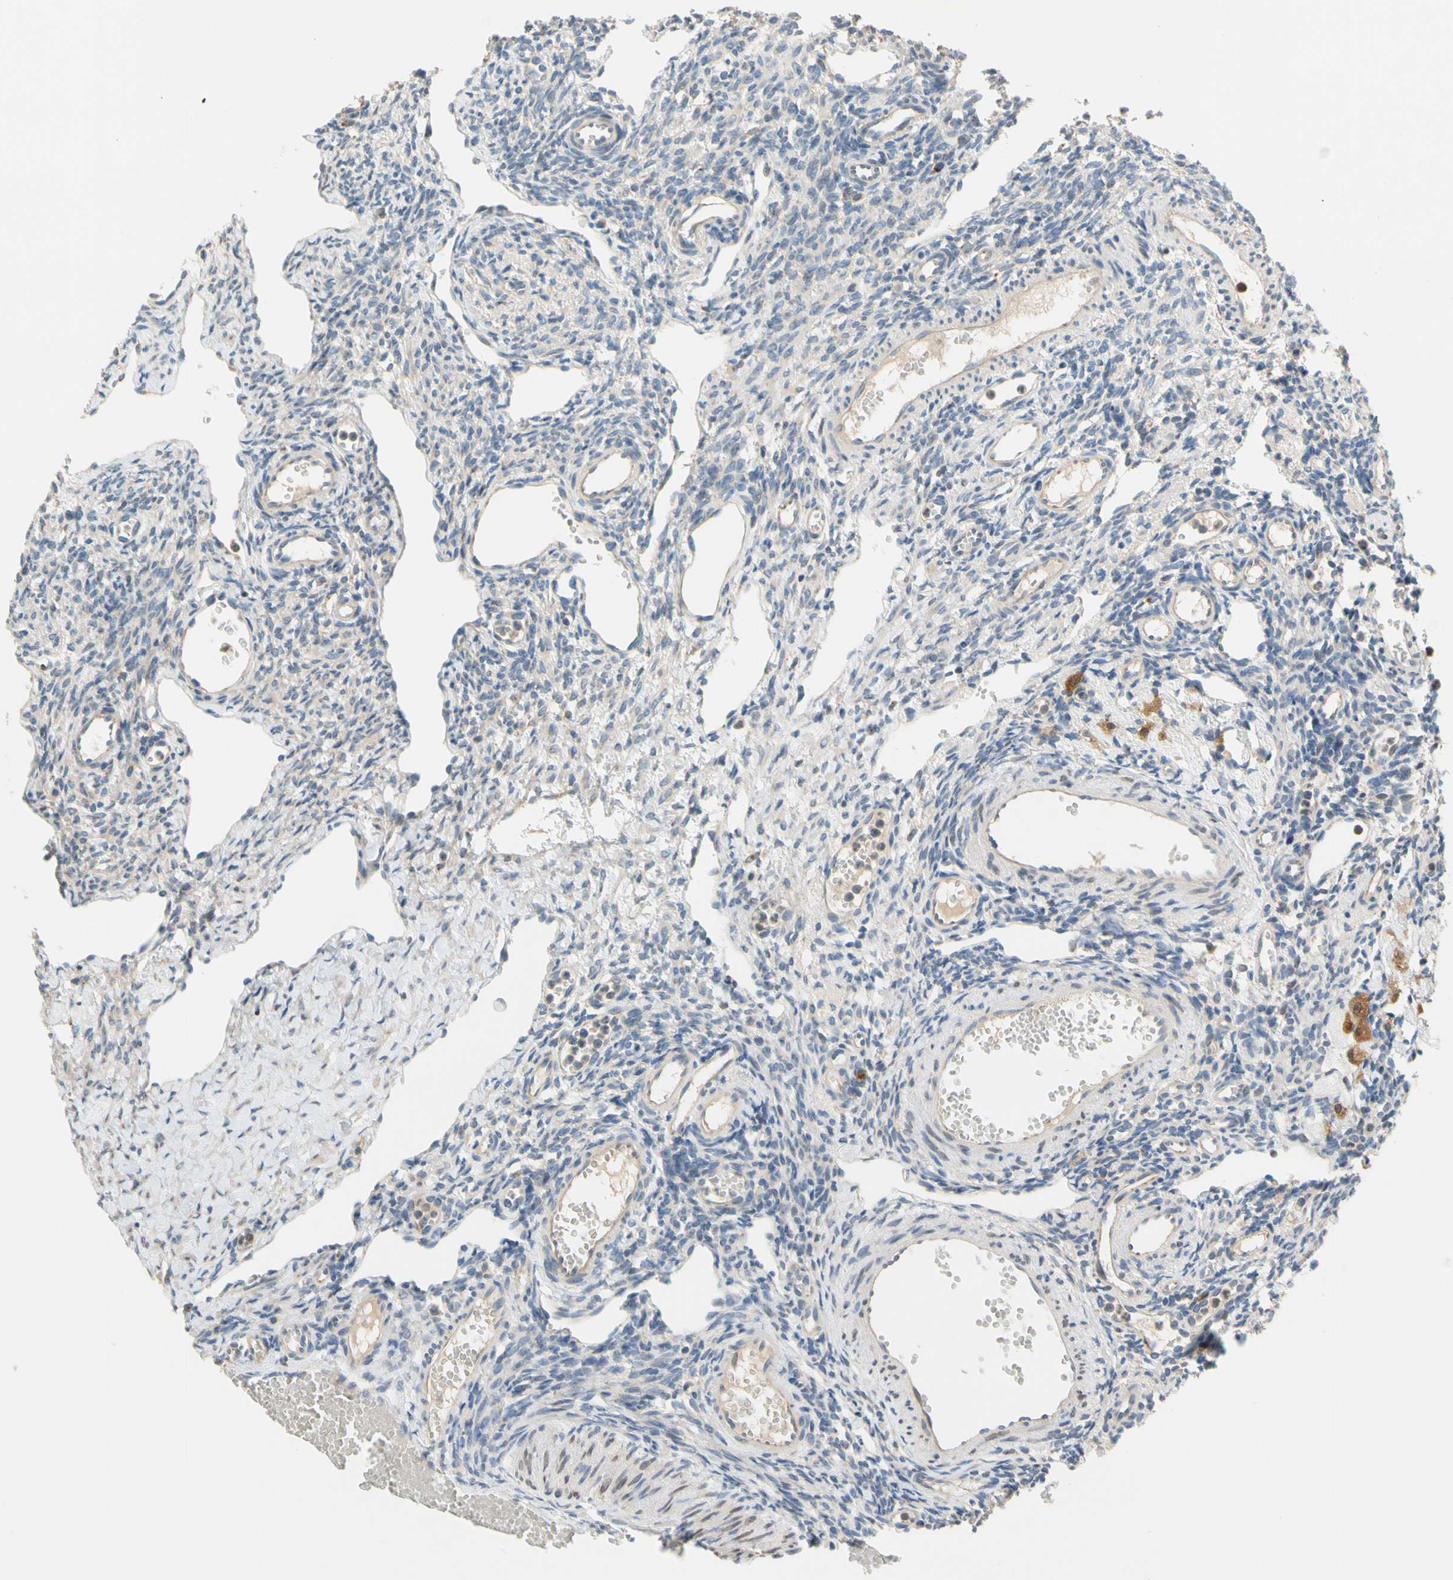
{"staining": {"intensity": "negative", "quantity": "none", "location": "none"}, "tissue": "ovary", "cell_type": "Ovarian stroma cells", "image_type": "normal", "snomed": [{"axis": "morphology", "description": "Normal tissue, NOS"}, {"axis": "topography", "description": "Ovary"}], "caption": "The photomicrograph demonstrates no significant staining in ovarian stroma cells of ovary. The staining was performed using DAB (3,3'-diaminobenzidine) to visualize the protein expression in brown, while the nuclei were stained in blue with hematoxylin (Magnification: 20x).", "gene": "GPSM2", "patient": {"sex": "female", "age": 33}}